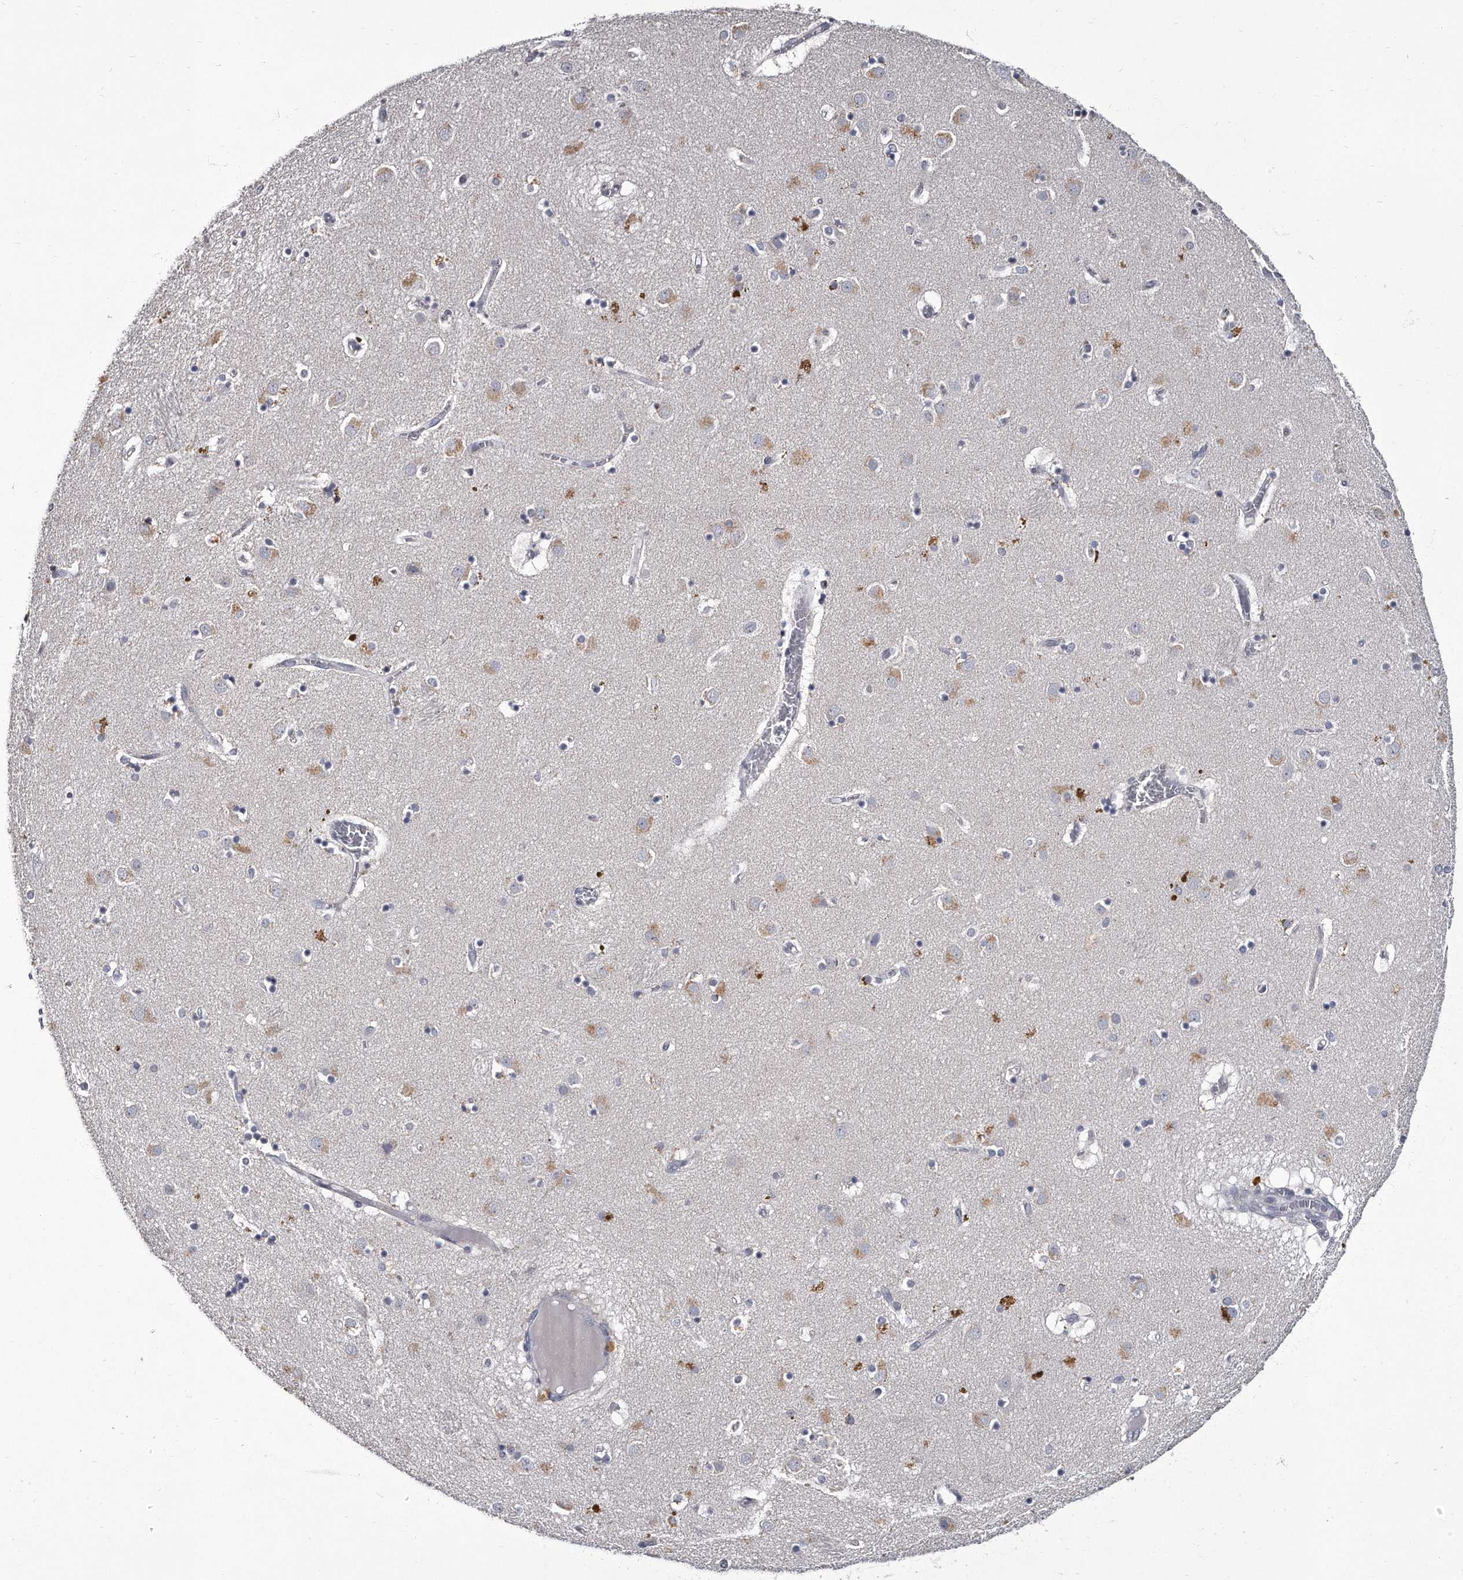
{"staining": {"intensity": "moderate", "quantity": "<25%", "location": "cytoplasmic/membranous"}, "tissue": "caudate", "cell_type": "Glial cells", "image_type": "normal", "snomed": [{"axis": "morphology", "description": "Normal tissue, NOS"}, {"axis": "topography", "description": "Lateral ventricle wall"}], "caption": "This image shows IHC staining of benign caudate, with low moderate cytoplasmic/membranous positivity in about <25% of glial cells.", "gene": "GAPVD1", "patient": {"sex": "male", "age": 70}}